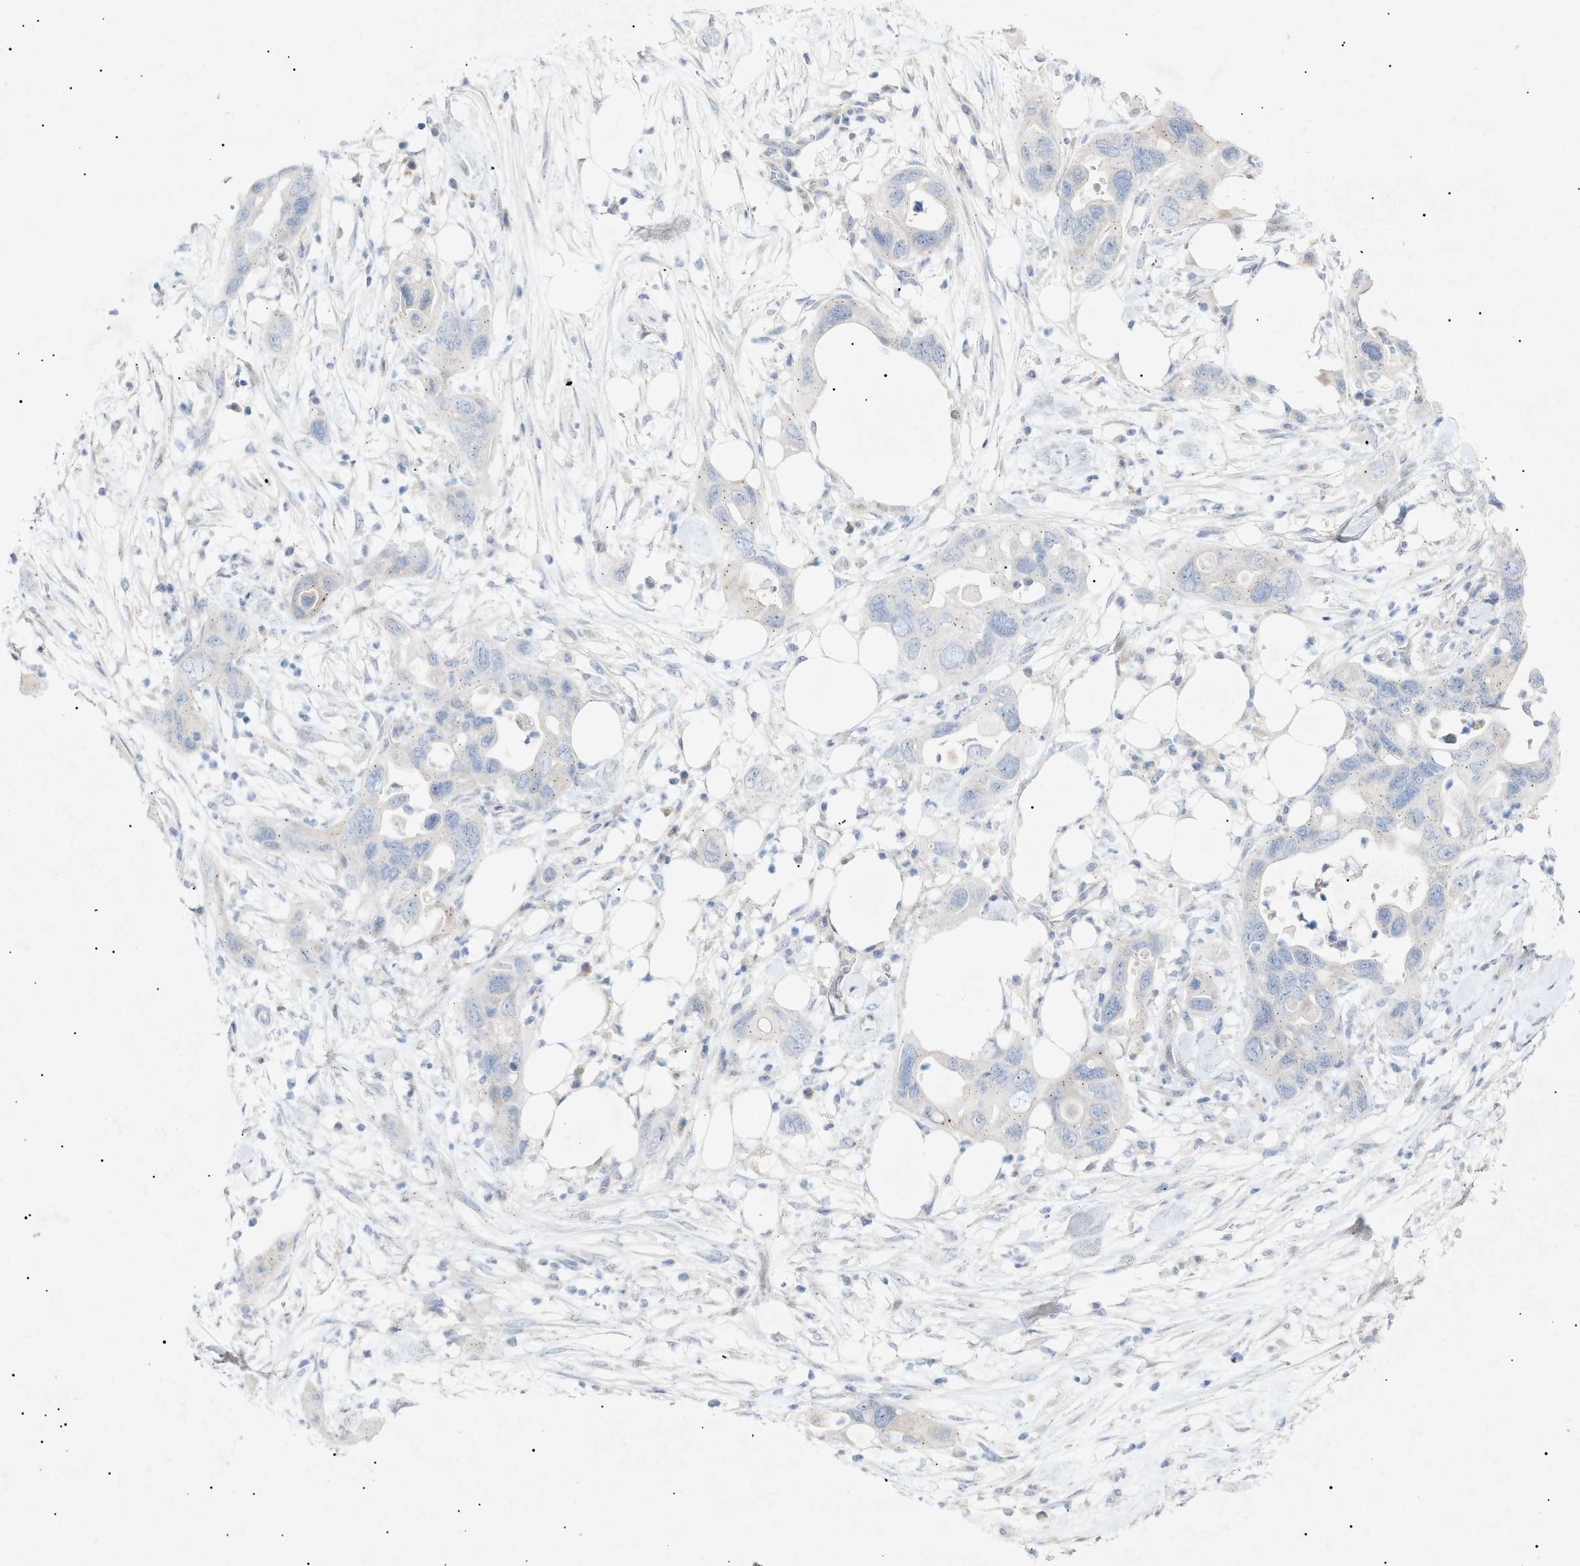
{"staining": {"intensity": "negative", "quantity": "none", "location": "none"}, "tissue": "pancreatic cancer", "cell_type": "Tumor cells", "image_type": "cancer", "snomed": [{"axis": "morphology", "description": "Adenocarcinoma, NOS"}, {"axis": "topography", "description": "Pancreas"}], "caption": "Pancreatic cancer (adenocarcinoma) was stained to show a protein in brown. There is no significant expression in tumor cells.", "gene": "SLC25A31", "patient": {"sex": "female", "age": 71}}